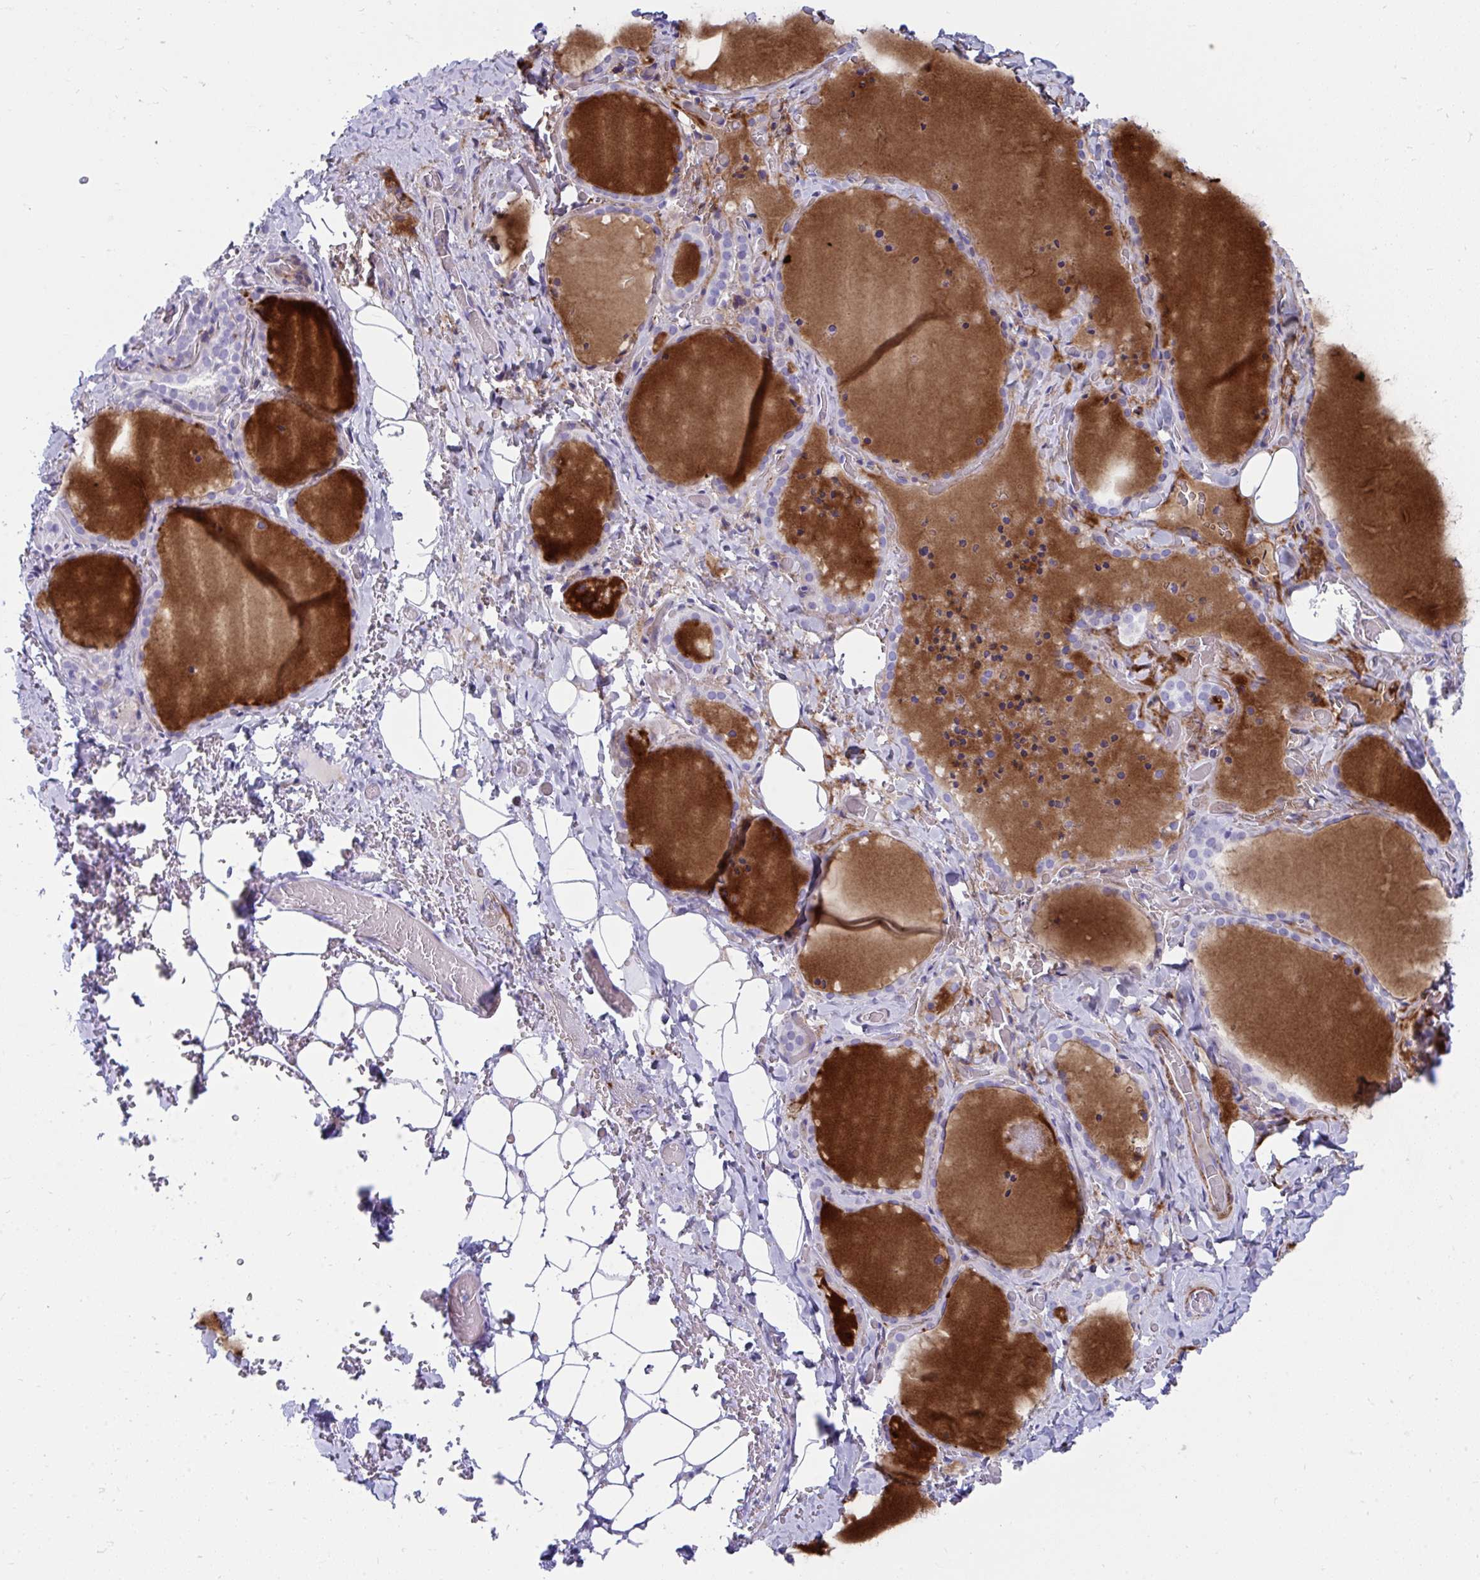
{"staining": {"intensity": "negative", "quantity": "none", "location": "none"}, "tissue": "thyroid gland", "cell_type": "Glandular cells", "image_type": "normal", "snomed": [{"axis": "morphology", "description": "Normal tissue, NOS"}, {"axis": "topography", "description": "Thyroid gland"}], "caption": "Immunohistochemical staining of unremarkable thyroid gland demonstrates no significant positivity in glandular cells.", "gene": "GRXCR2", "patient": {"sex": "female", "age": 22}}